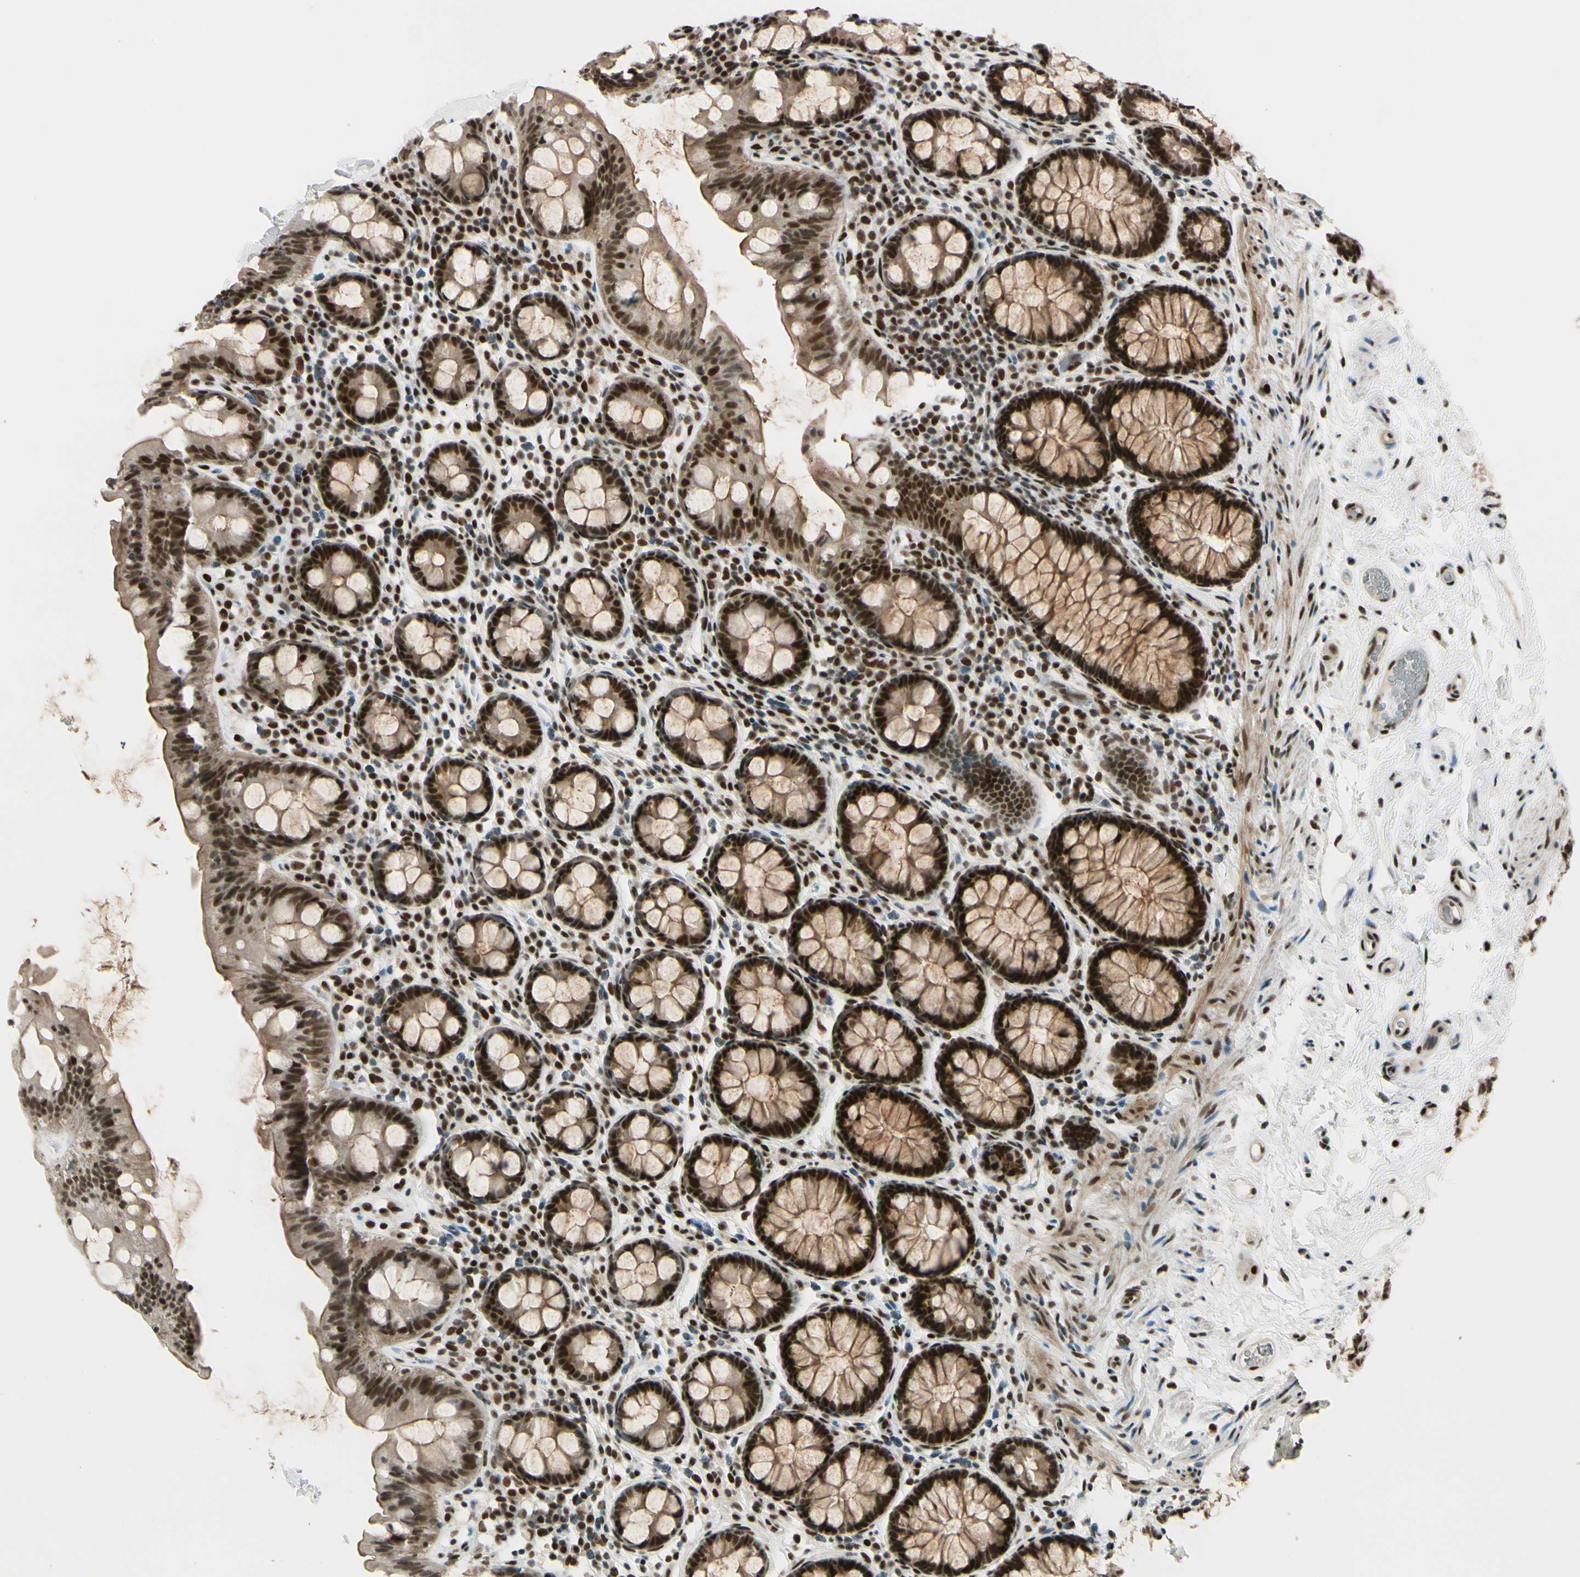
{"staining": {"intensity": "strong", "quantity": ">75%", "location": "nuclear"}, "tissue": "colon", "cell_type": "Endothelial cells", "image_type": "normal", "snomed": [{"axis": "morphology", "description": "Normal tissue, NOS"}, {"axis": "topography", "description": "Colon"}], "caption": "Immunohistochemical staining of unremarkable human colon shows strong nuclear protein staining in about >75% of endothelial cells. Nuclei are stained in blue.", "gene": "CHAMP1", "patient": {"sex": "female", "age": 80}}